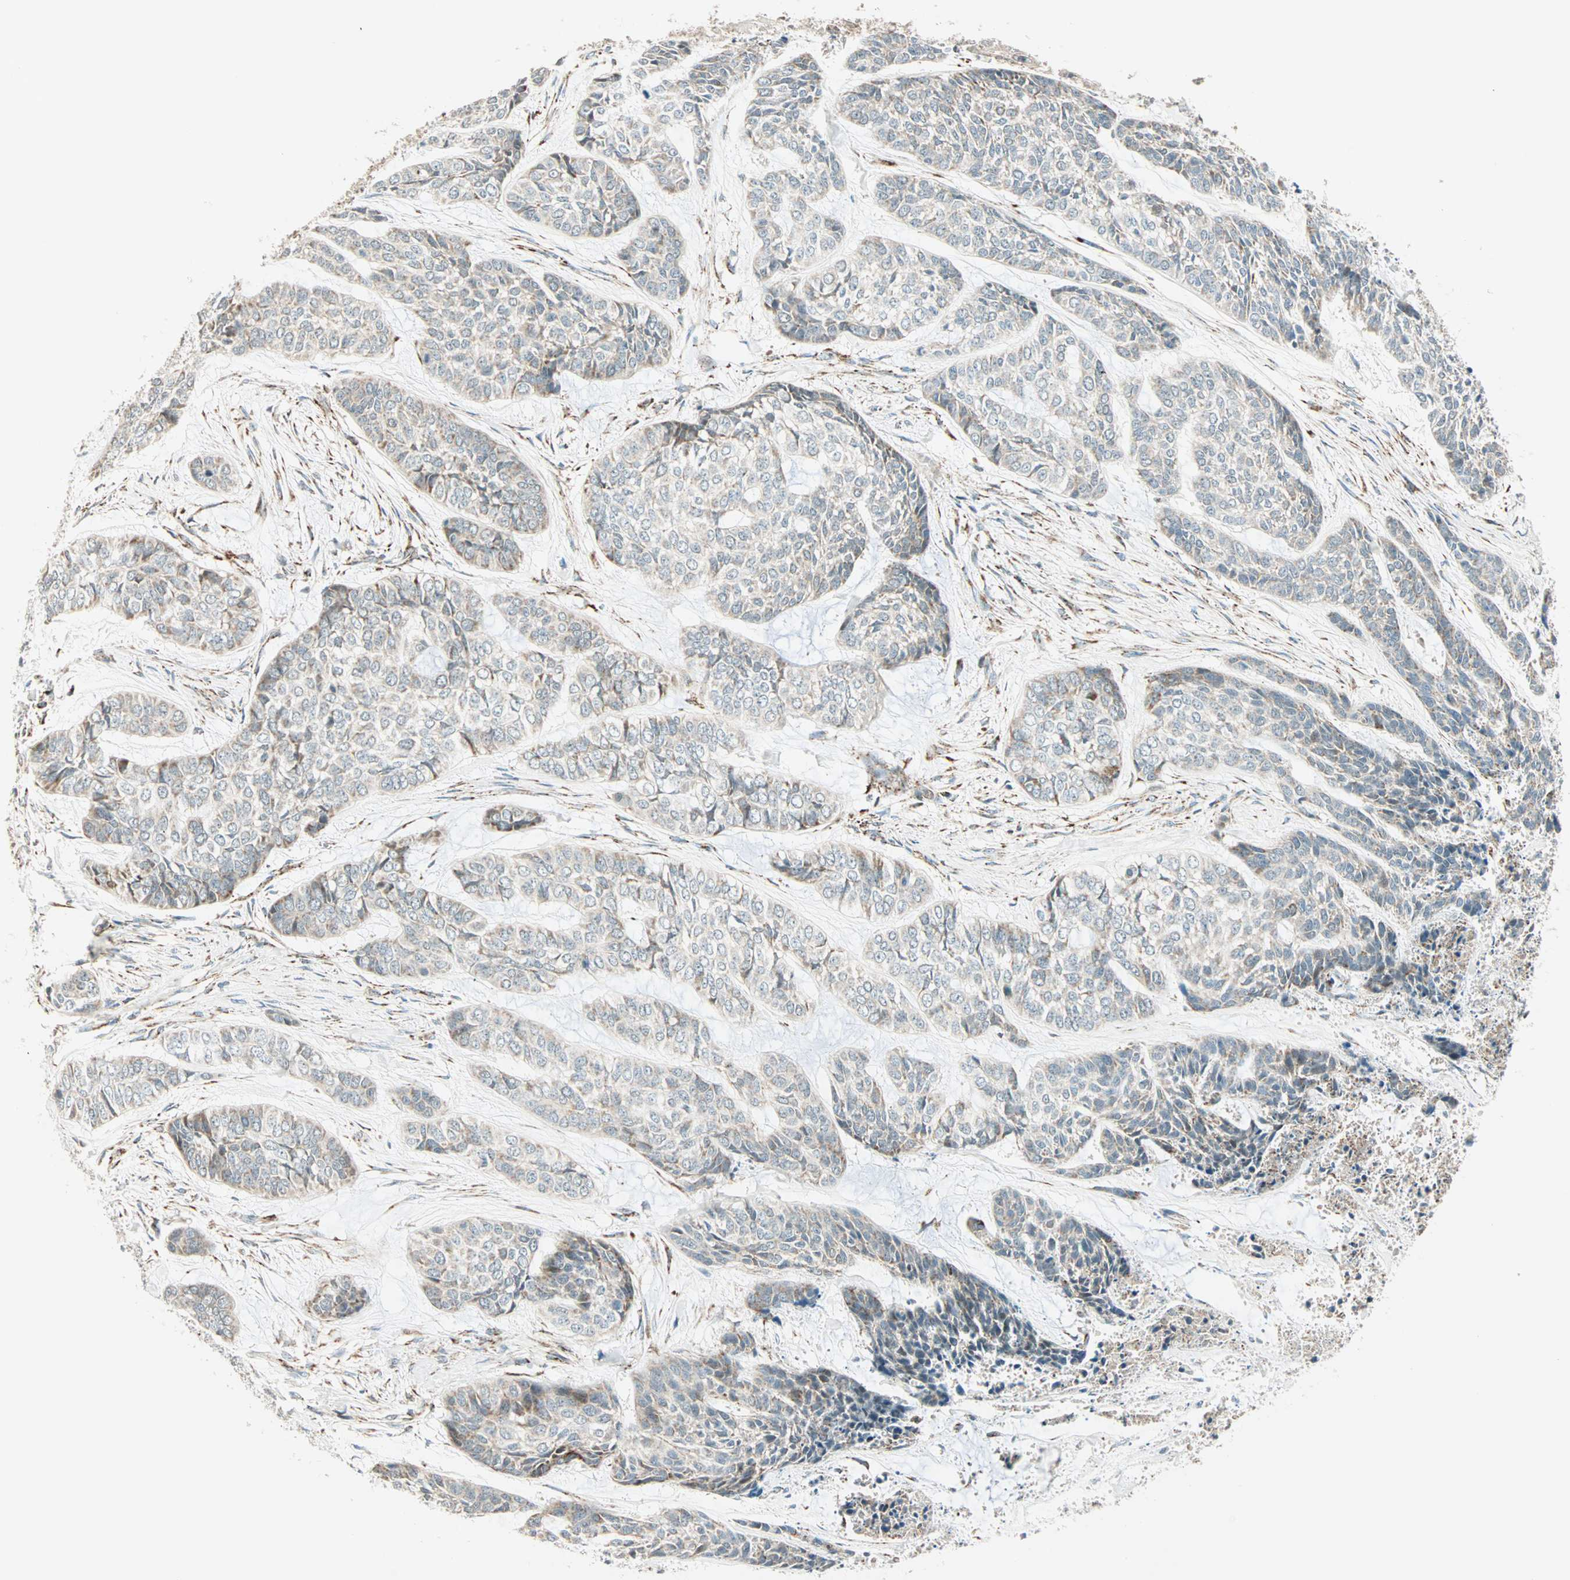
{"staining": {"intensity": "negative", "quantity": "none", "location": "none"}, "tissue": "skin cancer", "cell_type": "Tumor cells", "image_type": "cancer", "snomed": [{"axis": "morphology", "description": "Basal cell carcinoma"}, {"axis": "topography", "description": "Skin"}], "caption": "An immunohistochemistry (IHC) image of skin cancer (basal cell carcinoma) is shown. There is no staining in tumor cells of skin cancer (basal cell carcinoma). The staining is performed using DAB (3,3'-diaminobenzidine) brown chromogen with nuclei counter-stained in using hematoxylin.", "gene": "SPRY4", "patient": {"sex": "female", "age": 64}}